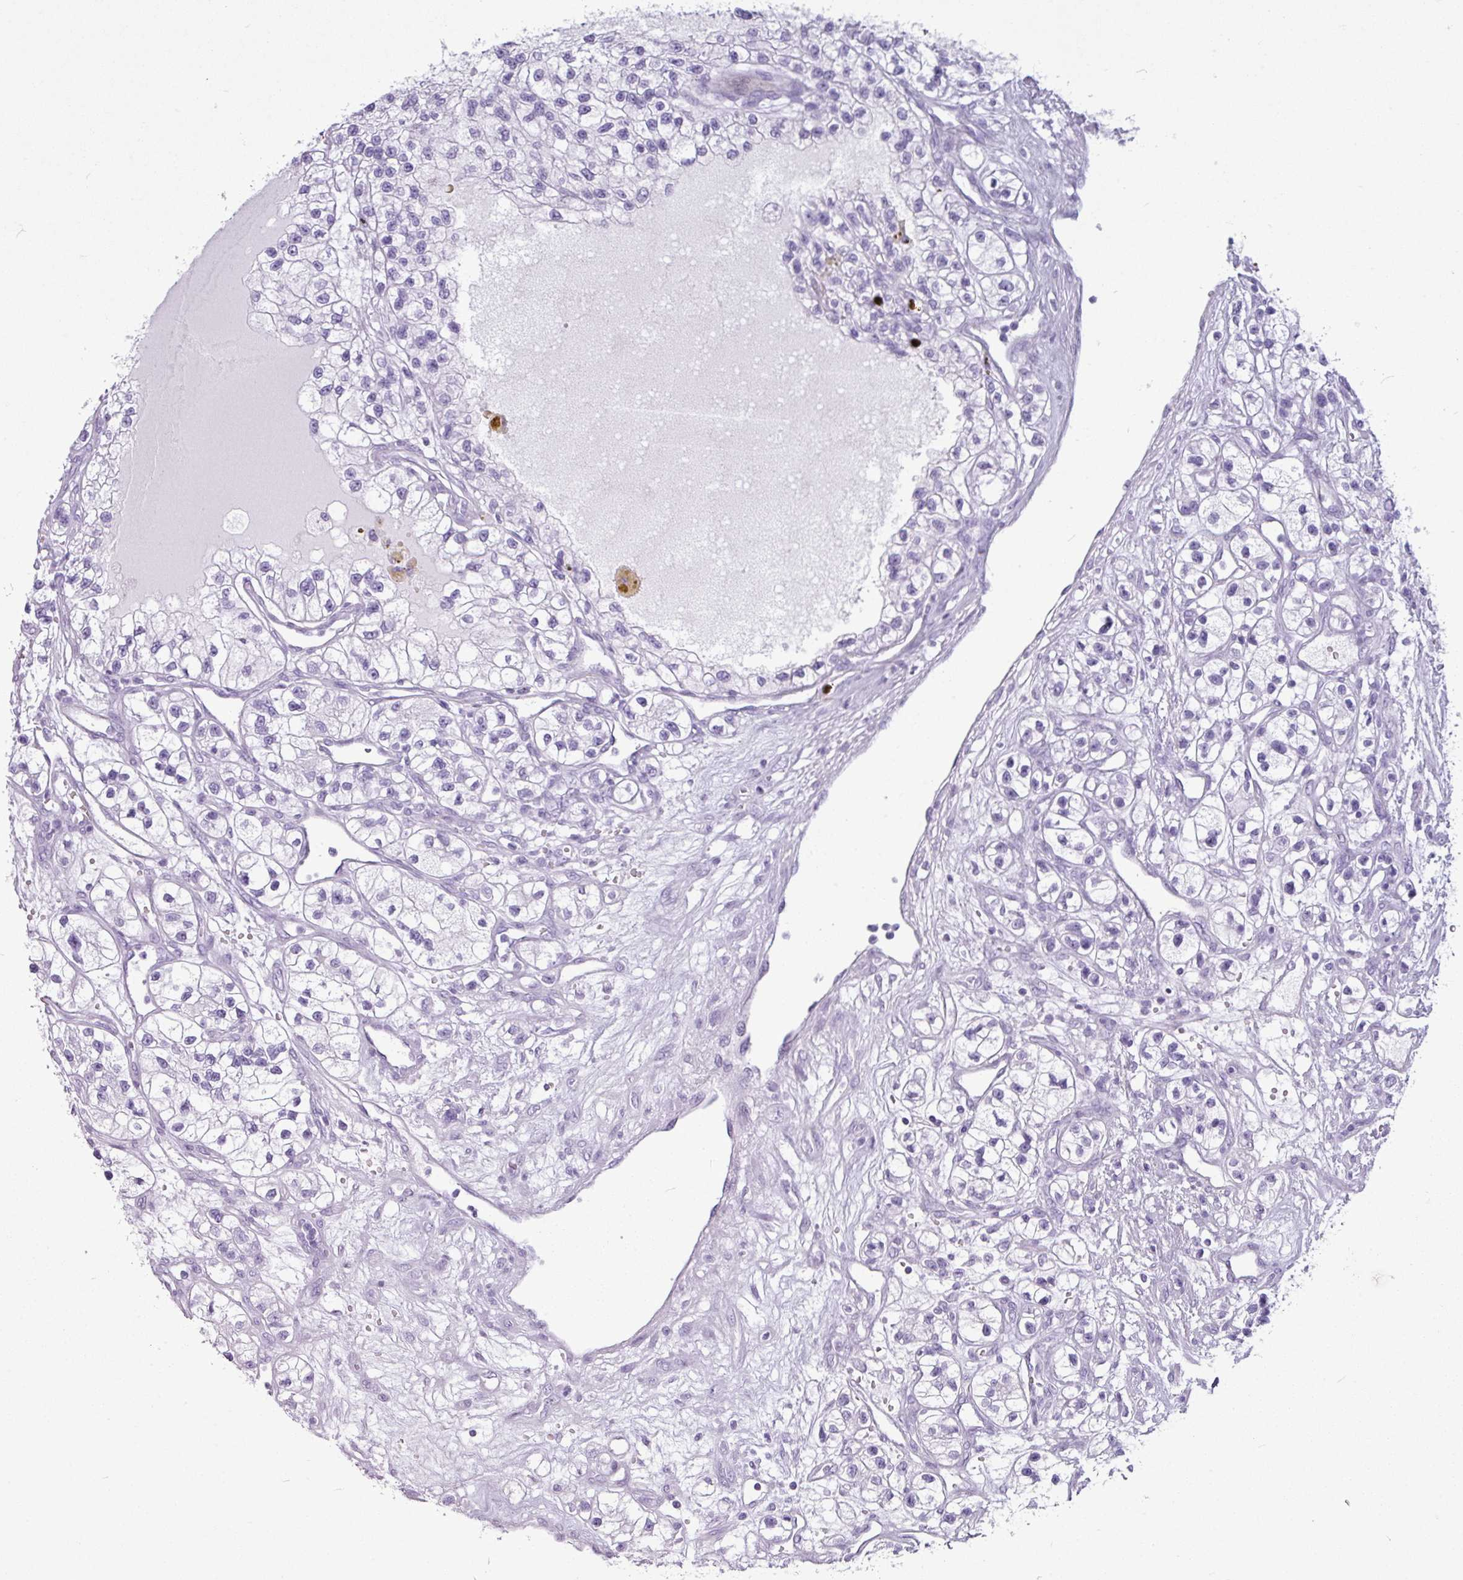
{"staining": {"intensity": "negative", "quantity": "none", "location": "none"}, "tissue": "renal cancer", "cell_type": "Tumor cells", "image_type": "cancer", "snomed": [{"axis": "morphology", "description": "Adenocarcinoma, NOS"}, {"axis": "topography", "description": "Kidney"}], "caption": "There is no significant positivity in tumor cells of adenocarcinoma (renal). (DAB IHC visualized using brightfield microscopy, high magnification).", "gene": "AMY1B", "patient": {"sex": "female", "age": 57}}